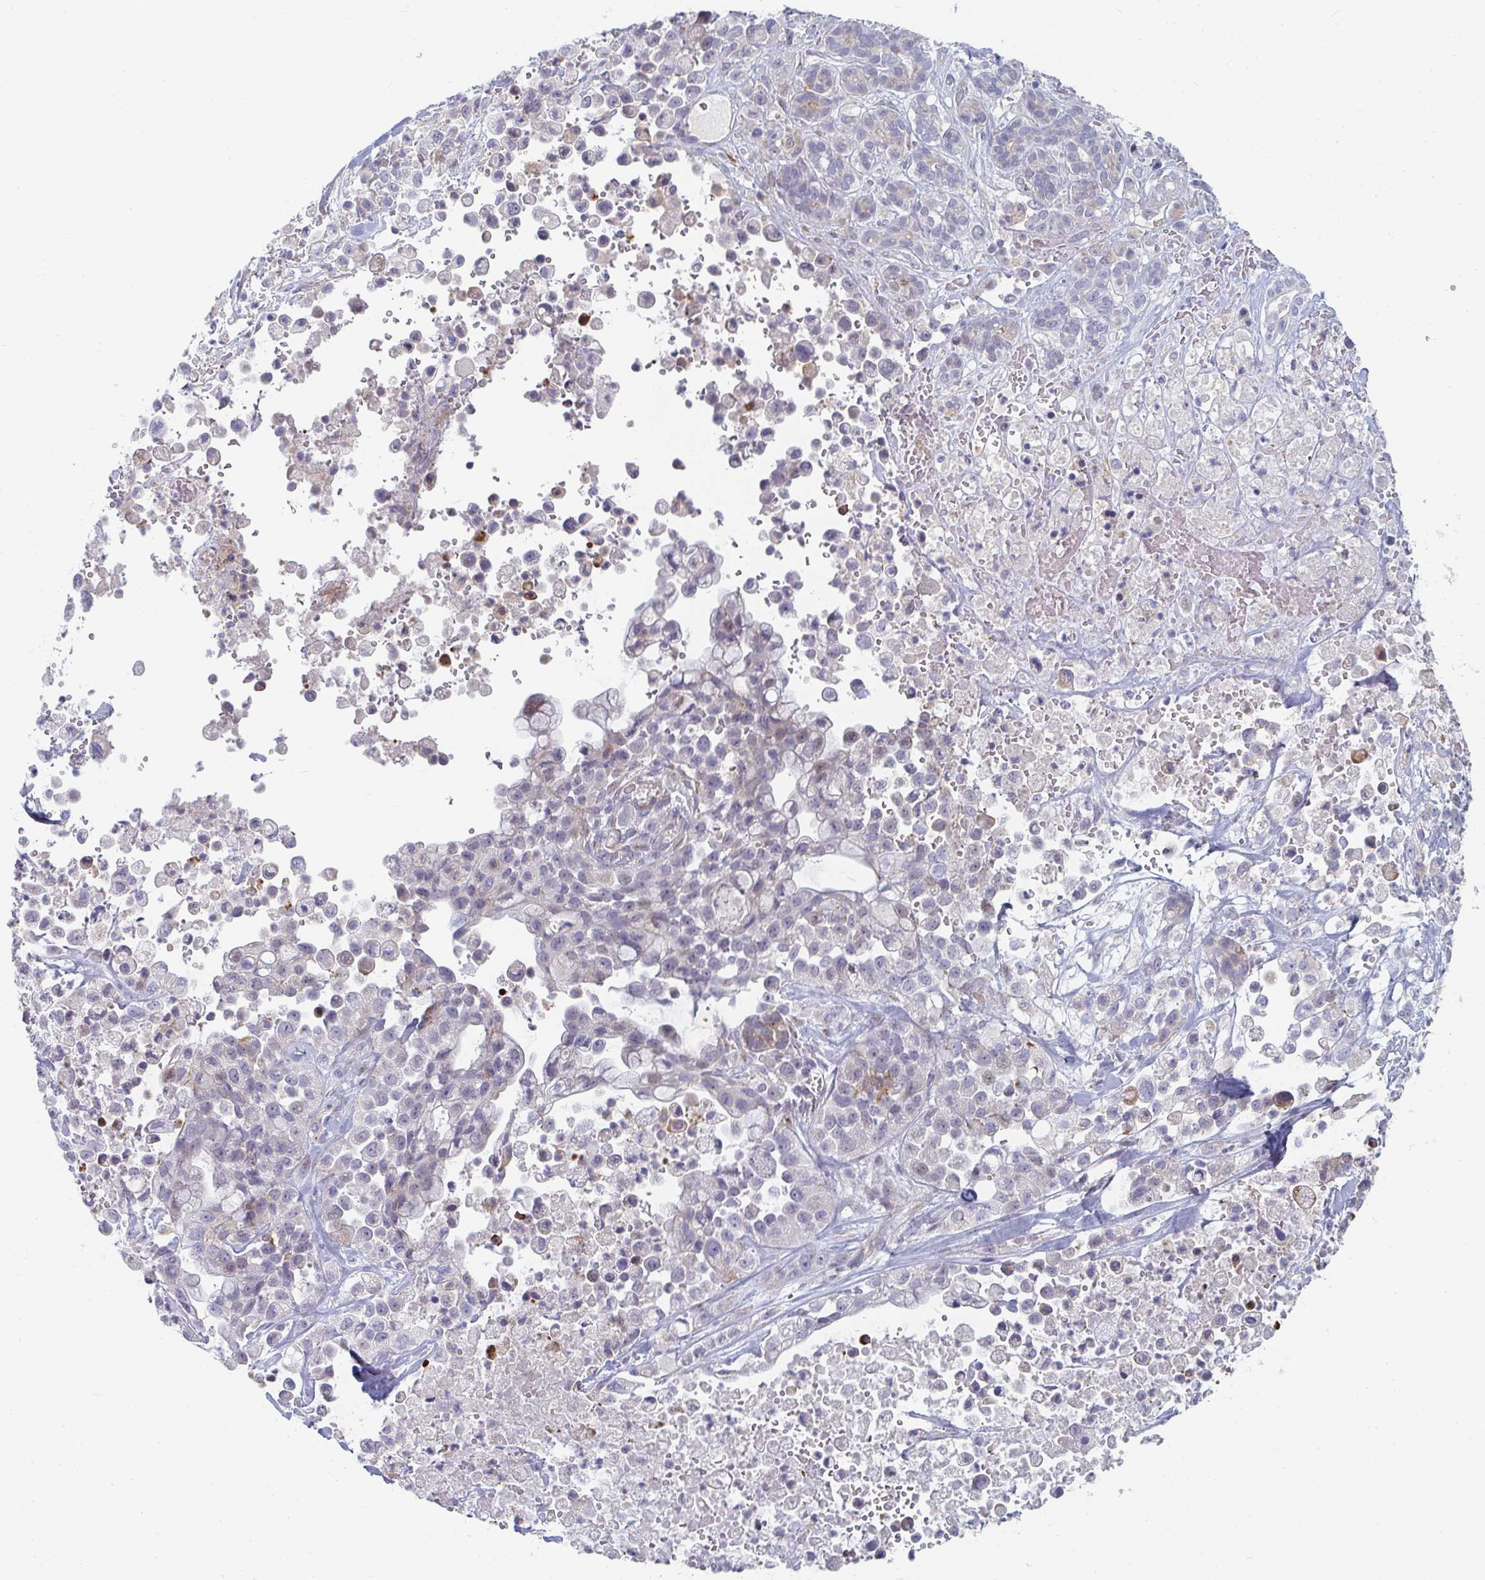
{"staining": {"intensity": "weak", "quantity": "<25%", "location": "cytoplasmic/membranous"}, "tissue": "pancreatic cancer", "cell_type": "Tumor cells", "image_type": "cancer", "snomed": [{"axis": "morphology", "description": "Adenocarcinoma, NOS"}, {"axis": "topography", "description": "Pancreas"}], "caption": "This photomicrograph is of pancreatic cancer (adenocarcinoma) stained with IHC to label a protein in brown with the nuclei are counter-stained blue. There is no expression in tumor cells. (IHC, brightfield microscopy, high magnification).", "gene": "PSMG1", "patient": {"sex": "male", "age": 44}}